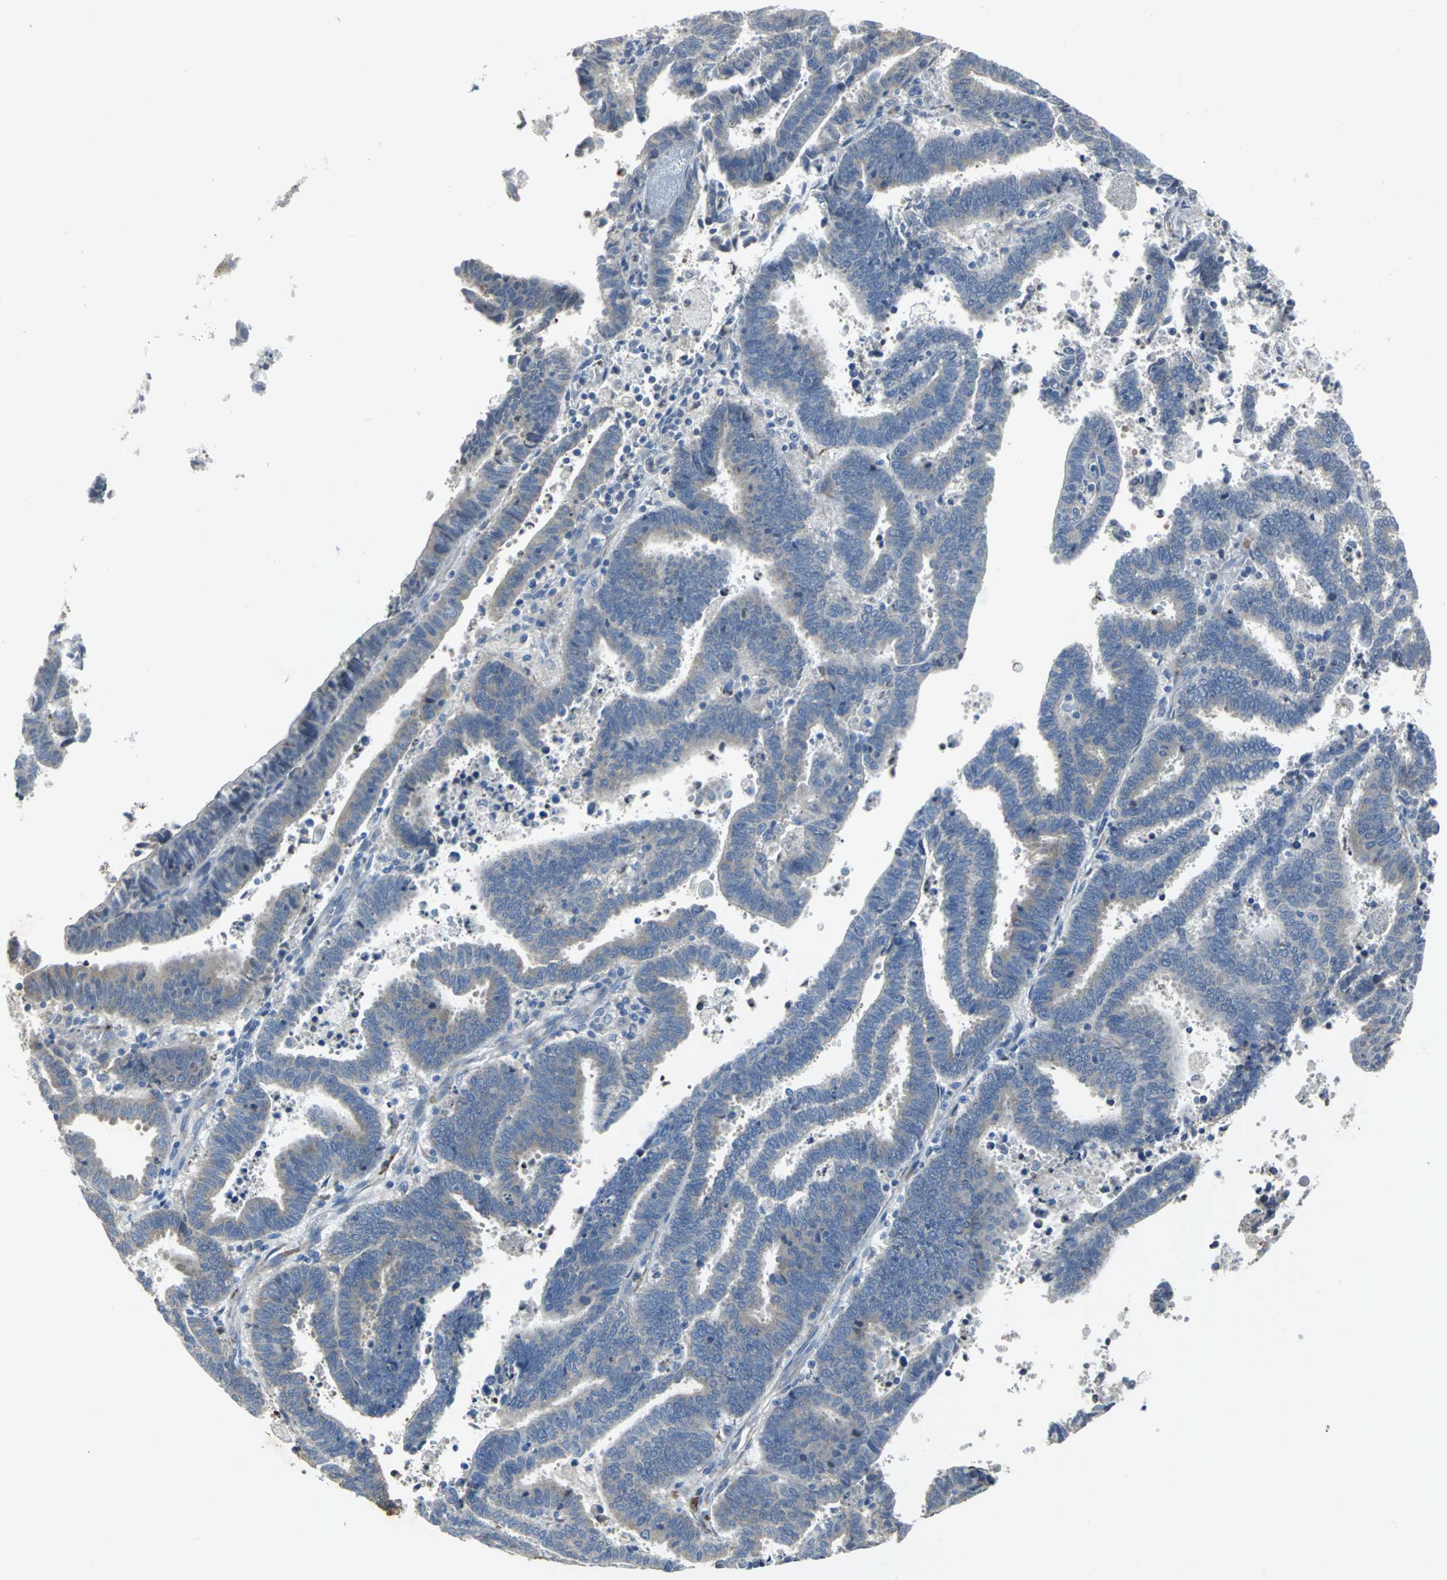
{"staining": {"intensity": "weak", "quantity": ">75%", "location": "cytoplasmic/membranous"}, "tissue": "endometrial cancer", "cell_type": "Tumor cells", "image_type": "cancer", "snomed": [{"axis": "morphology", "description": "Adenocarcinoma, NOS"}, {"axis": "topography", "description": "Uterus"}], "caption": "Endometrial adenocarcinoma stained with IHC shows weak cytoplasmic/membranous expression in approximately >75% of tumor cells.", "gene": "EIF5A", "patient": {"sex": "female", "age": 83}}